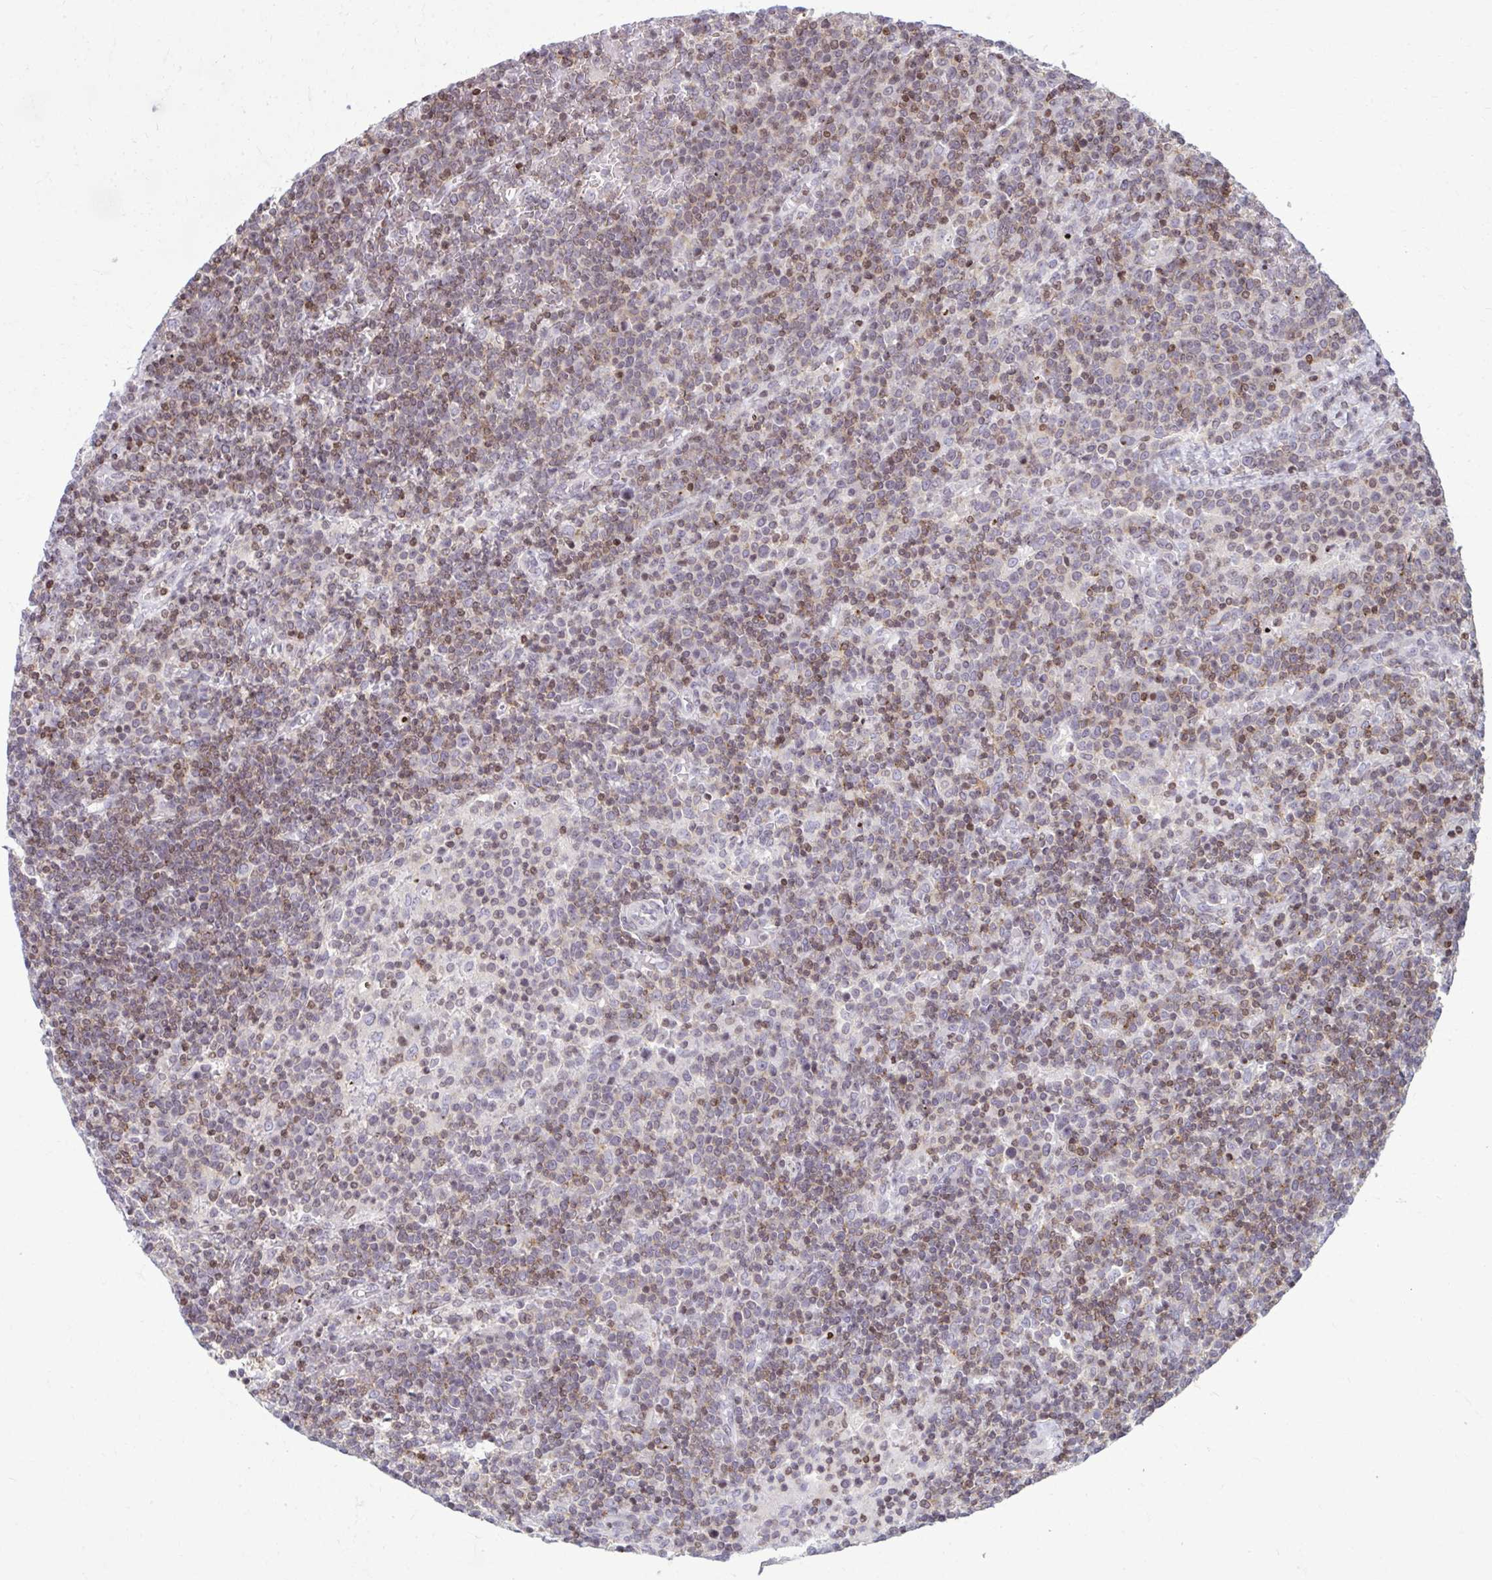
{"staining": {"intensity": "weak", "quantity": "25%-75%", "location": "cytoplasmic/membranous,nuclear"}, "tissue": "lymphoma", "cell_type": "Tumor cells", "image_type": "cancer", "snomed": [{"axis": "morphology", "description": "Malignant lymphoma, non-Hodgkin's type, High grade"}, {"axis": "topography", "description": "Lymph node"}], "caption": "Immunohistochemical staining of human lymphoma exhibits low levels of weak cytoplasmic/membranous and nuclear protein expression in about 25%-75% of tumor cells.", "gene": "AP5M1", "patient": {"sex": "male", "age": 61}}